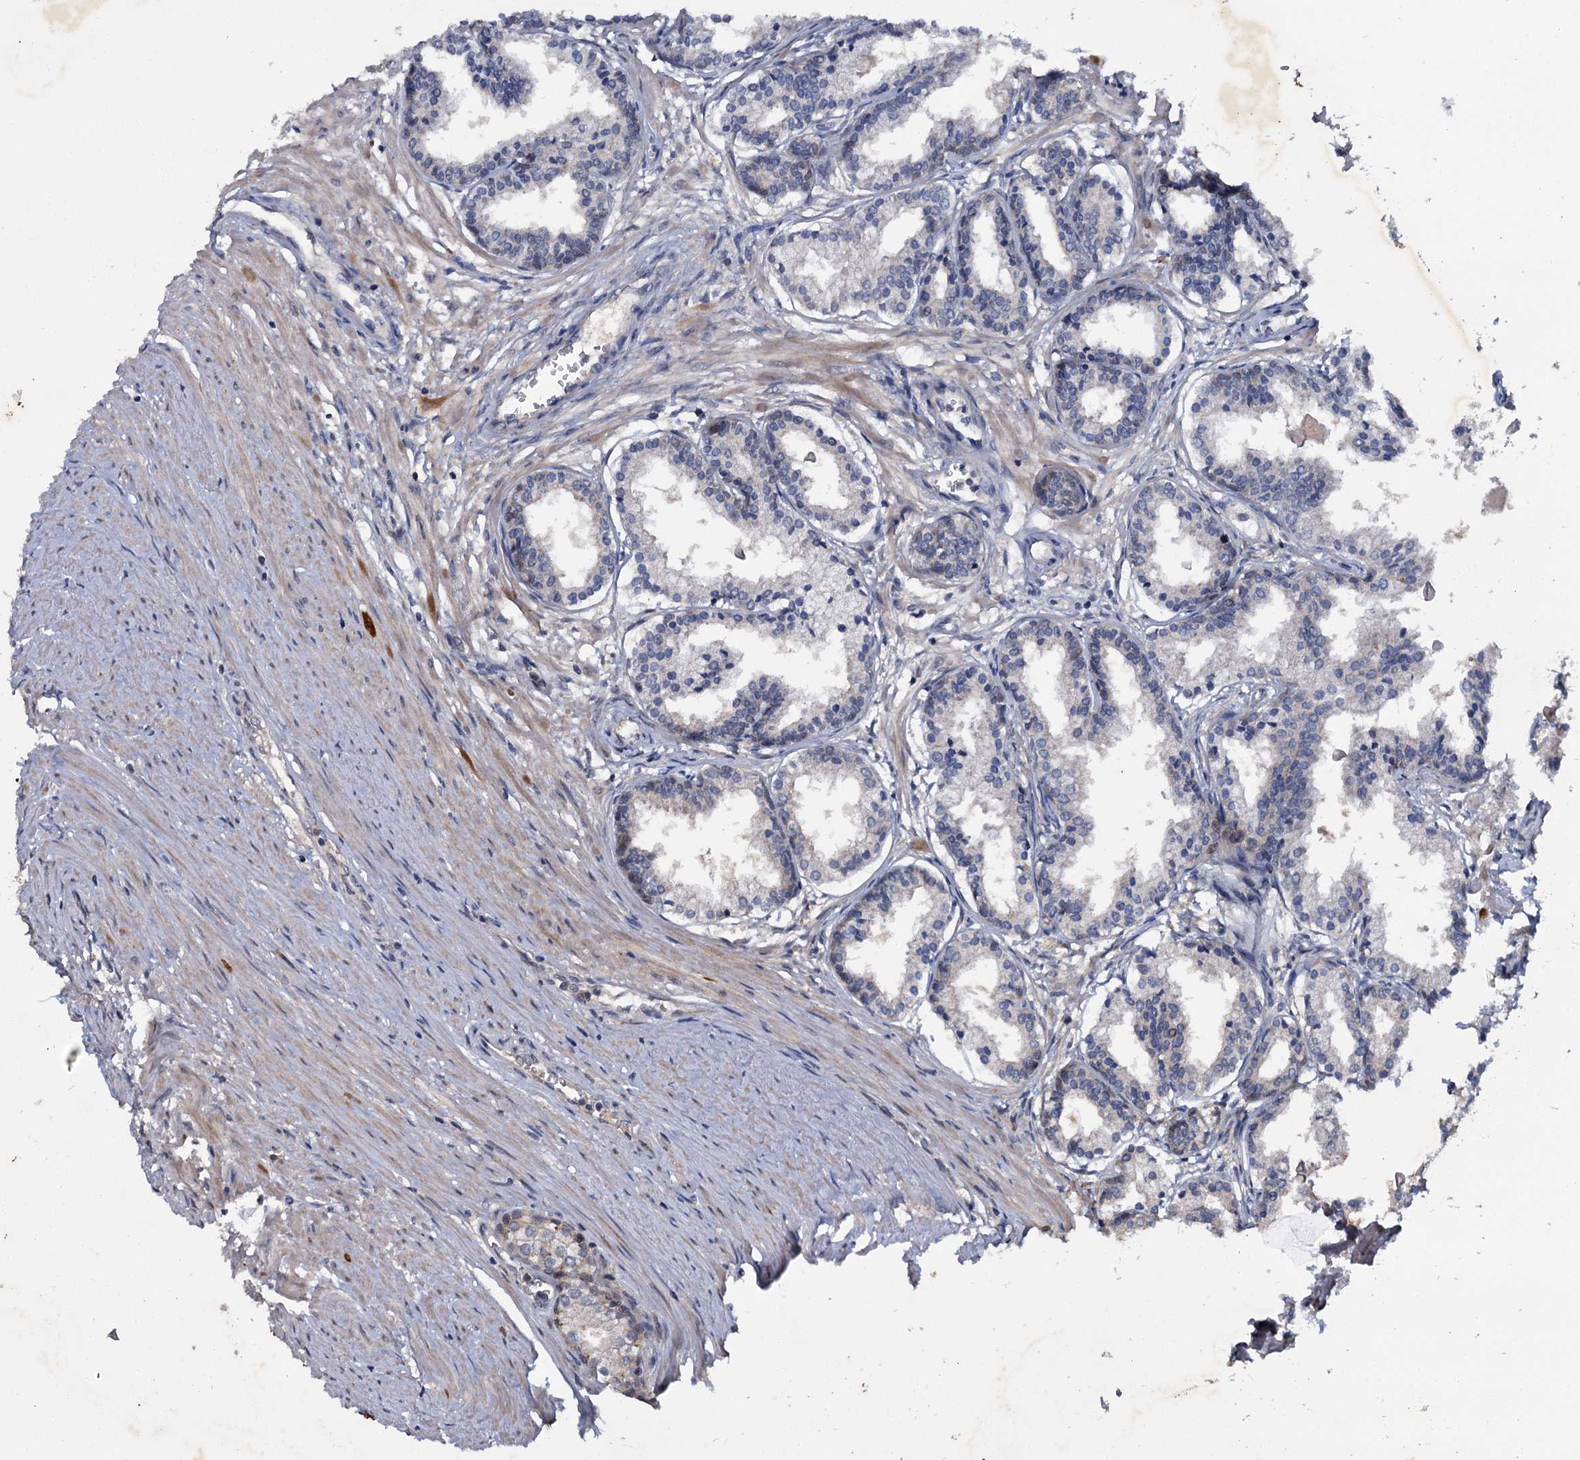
{"staining": {"intensity": "negative", "quantity": "none", "location": "none"}, "tissue": "prostate cancer", "cell_type": "Tumor cells", "image_type": "cancer", "snomed": [{"axis": "morphology", "description": "Adenocarcinoma, High grade"}, {"axis": "topography", "description": "Prostate"}], "caption": "Immunohistochemistry micrograph of neoplastic tissue: prostate high-grade adenocarcinoma stained with DAB exhibits no significant protein expression in tumor cells.", "gene": "SLC46A3", "patient": {"sex": "male", "age": 68}}